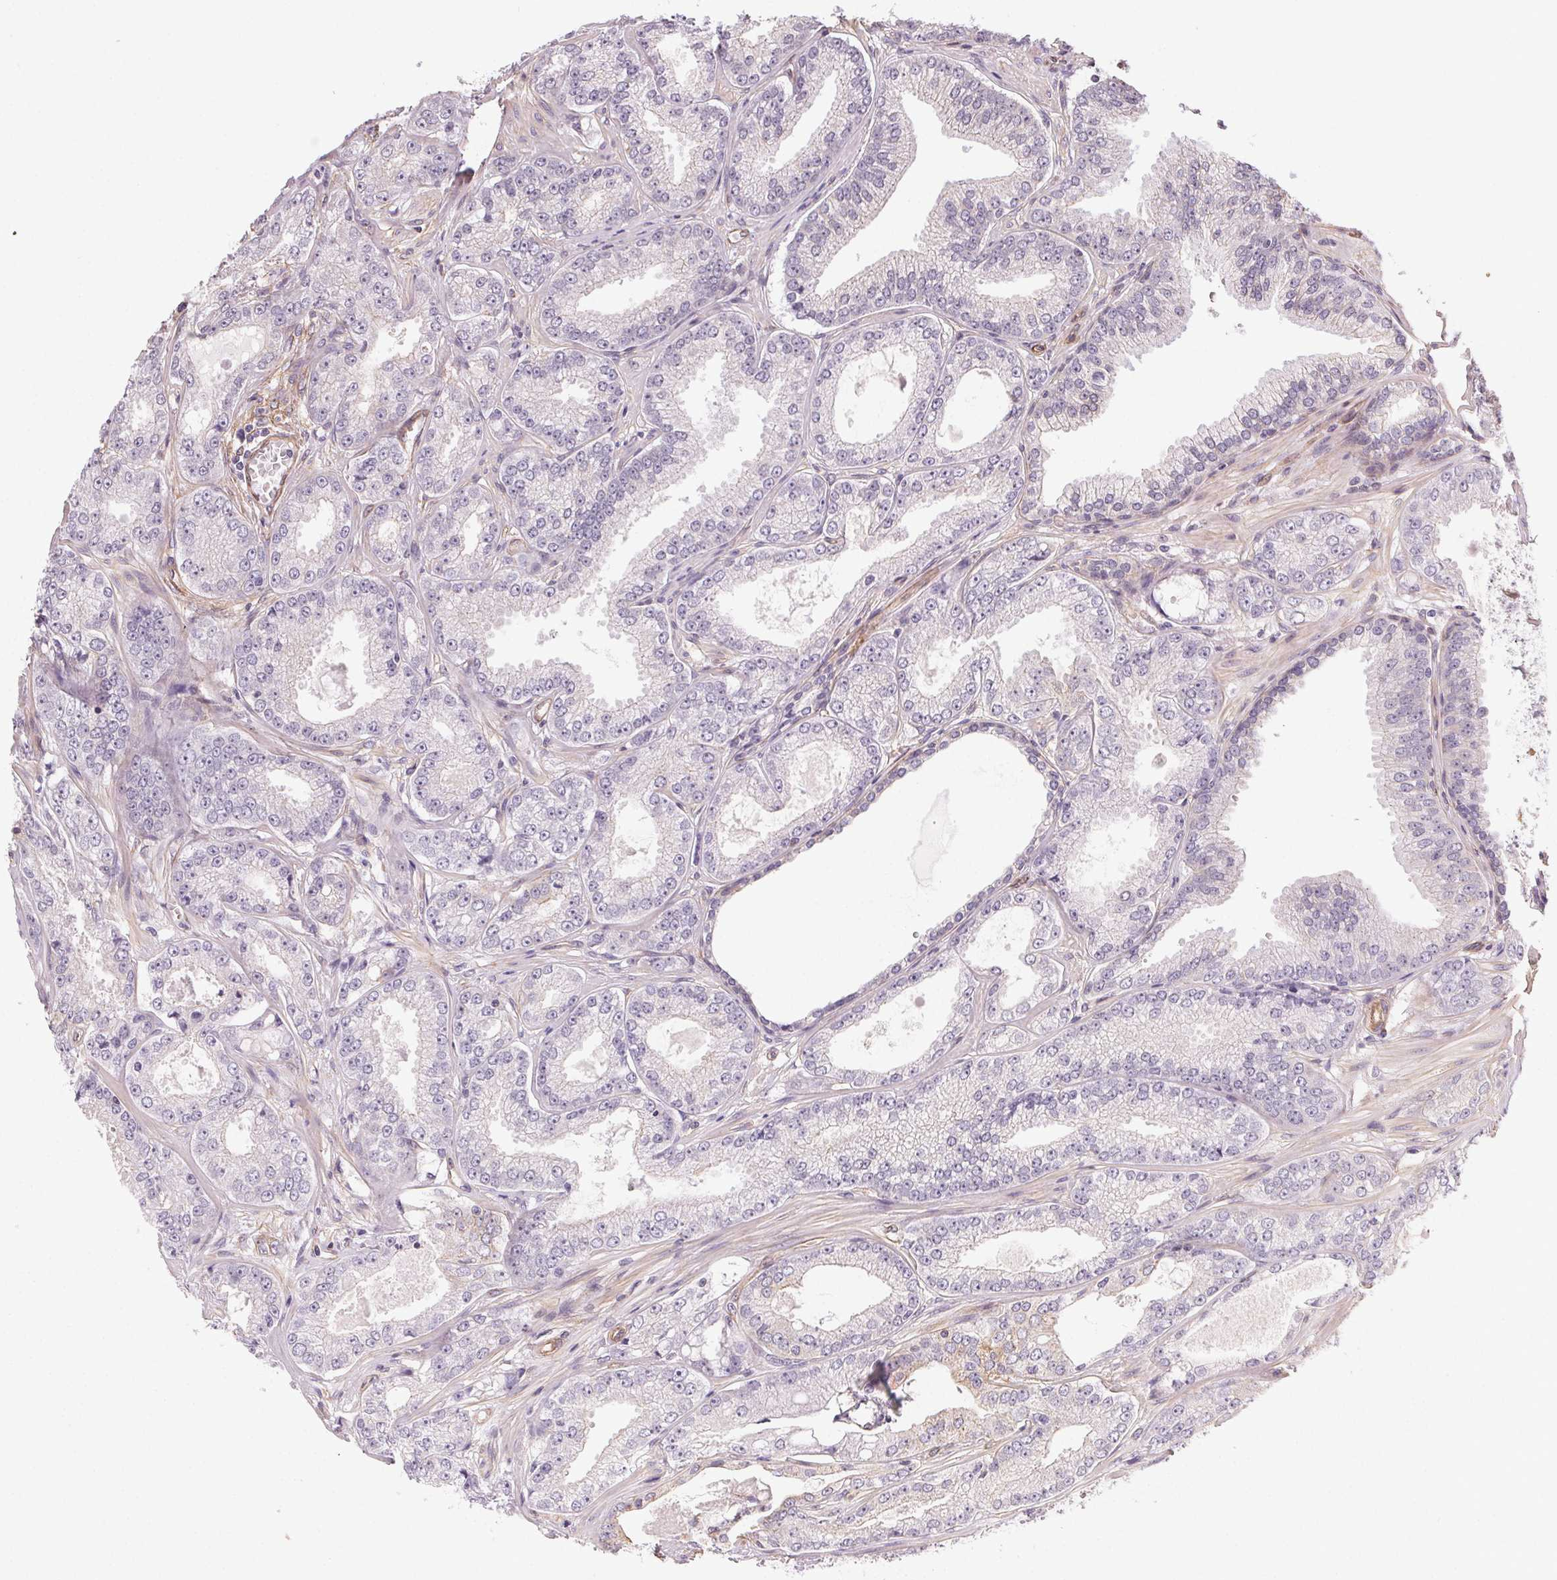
{"staining": {"intensity": "negative", "quantity": "none", "location": "none"}, "tissue": "prostate cancer", "cell_type": "Tumor cells", "image_type": "cancer", "snomed": [{"axis": "morphology", "description": "Adenocarcinoma, NOS"}, {"axis": "topography", "description": "Prostate"}], "caption": "IHC image of human prostate adenocarcinoma stained for a protein (brown), which shows no positivity in tumor cells.", "gene": "PLA2G4F", "patient": {"sex": "male", "age": 64}}